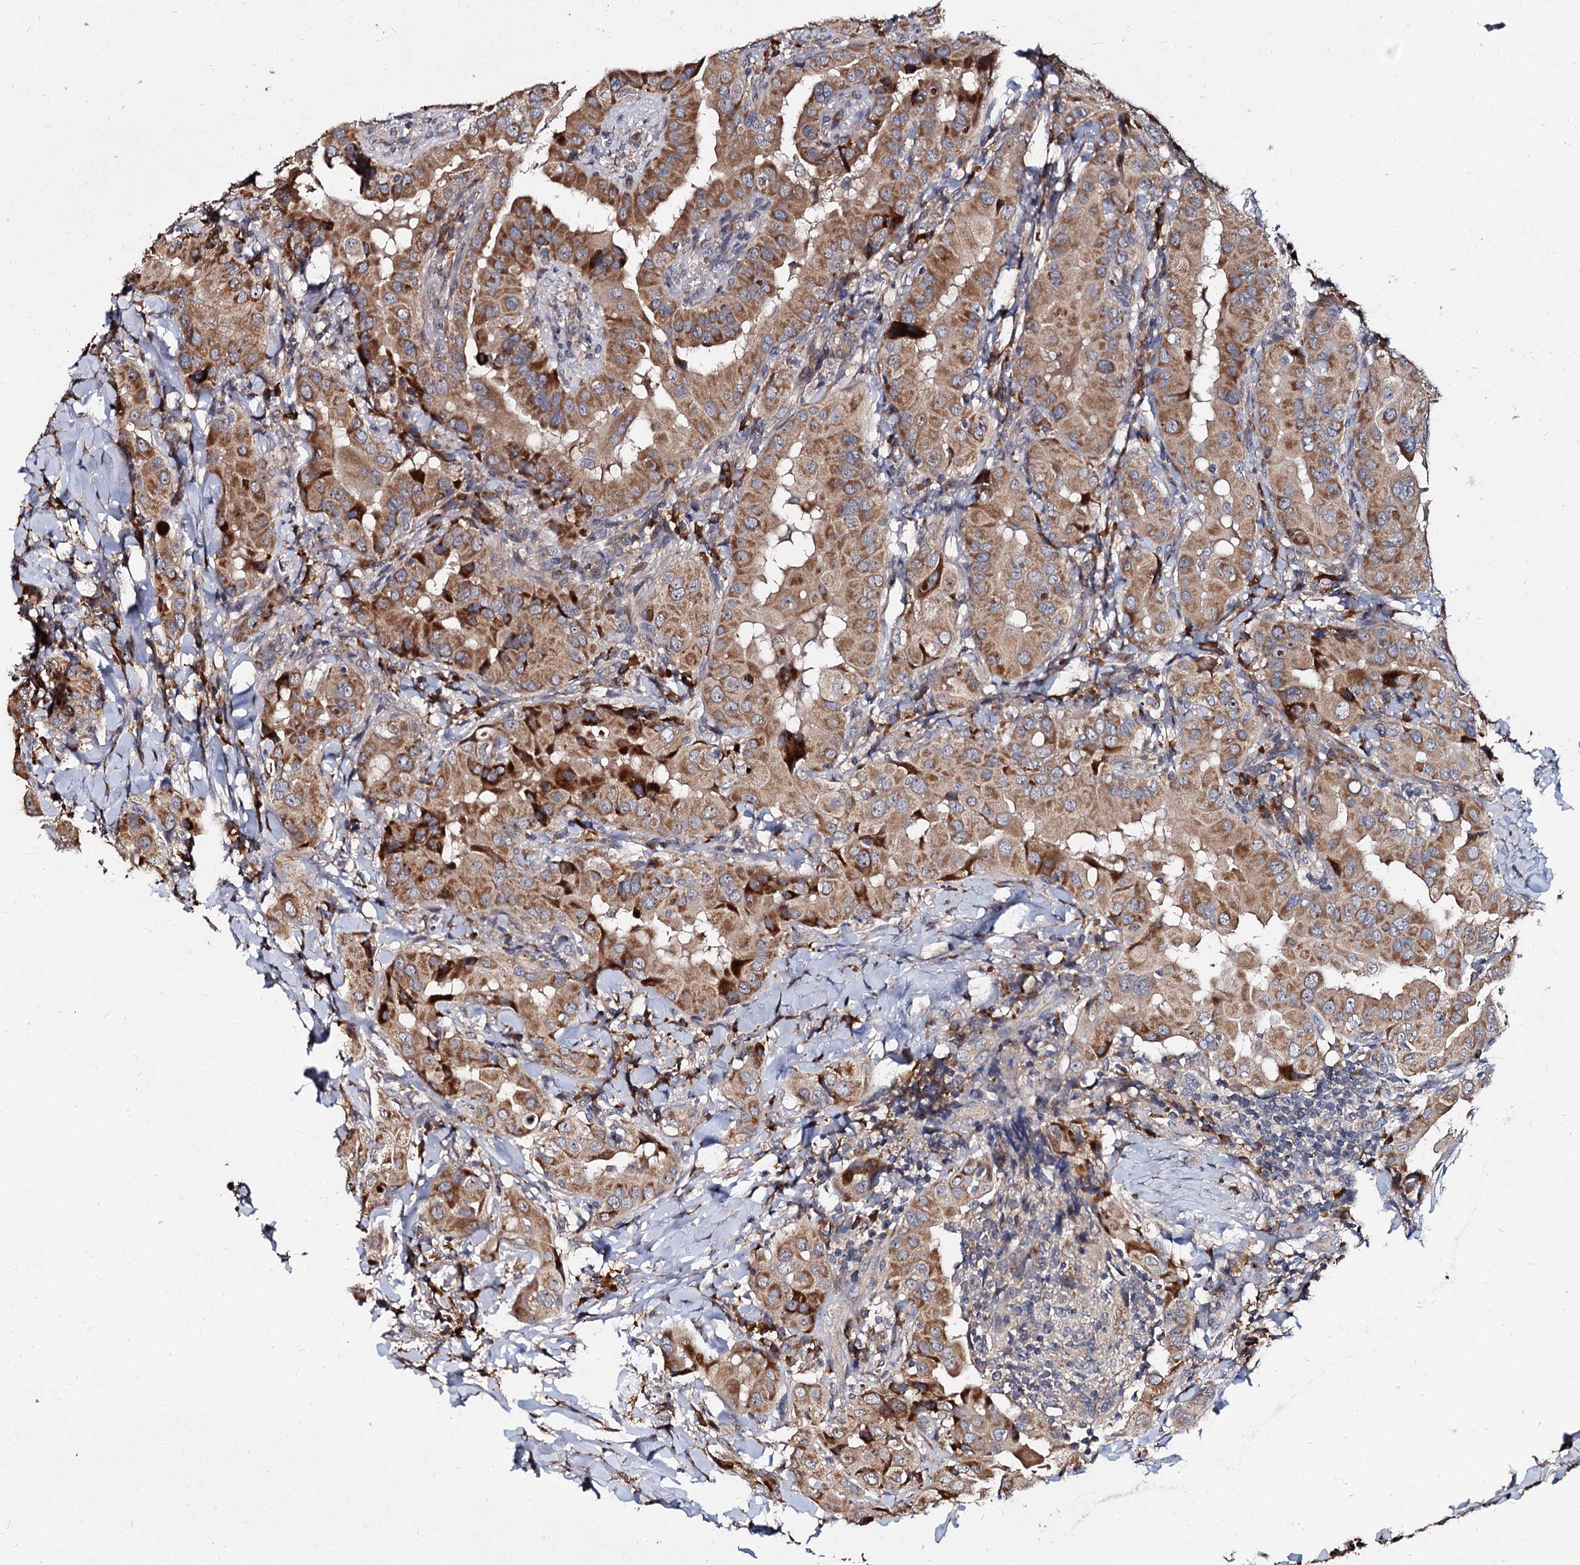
{"staining": {"intensity": "moderate", "quantity": ">75%", "location": "cytoplasmic/membranous"}, "tissue": "thyroid cancer", "cell_type": "Tumor cells", "image_type": "cancer", "snomed": [{"axis": "morphology", "description": "Papillary adenocarcinoma, NOS"}, {"axis": "topography", "description": "Thyroid gland"}], "caption": "A brown stain shows moderate cytoplasmic/membranous staining of a protein in papillary adenocarcinoma (thyroid) tumor cells. The protein is stained brown, and the nuclei are stained in blue (DAB IHC with brightfield microscopy, high magnification).", "gene": "WWC3", "patient": {"sex": "male", "age": 33}}